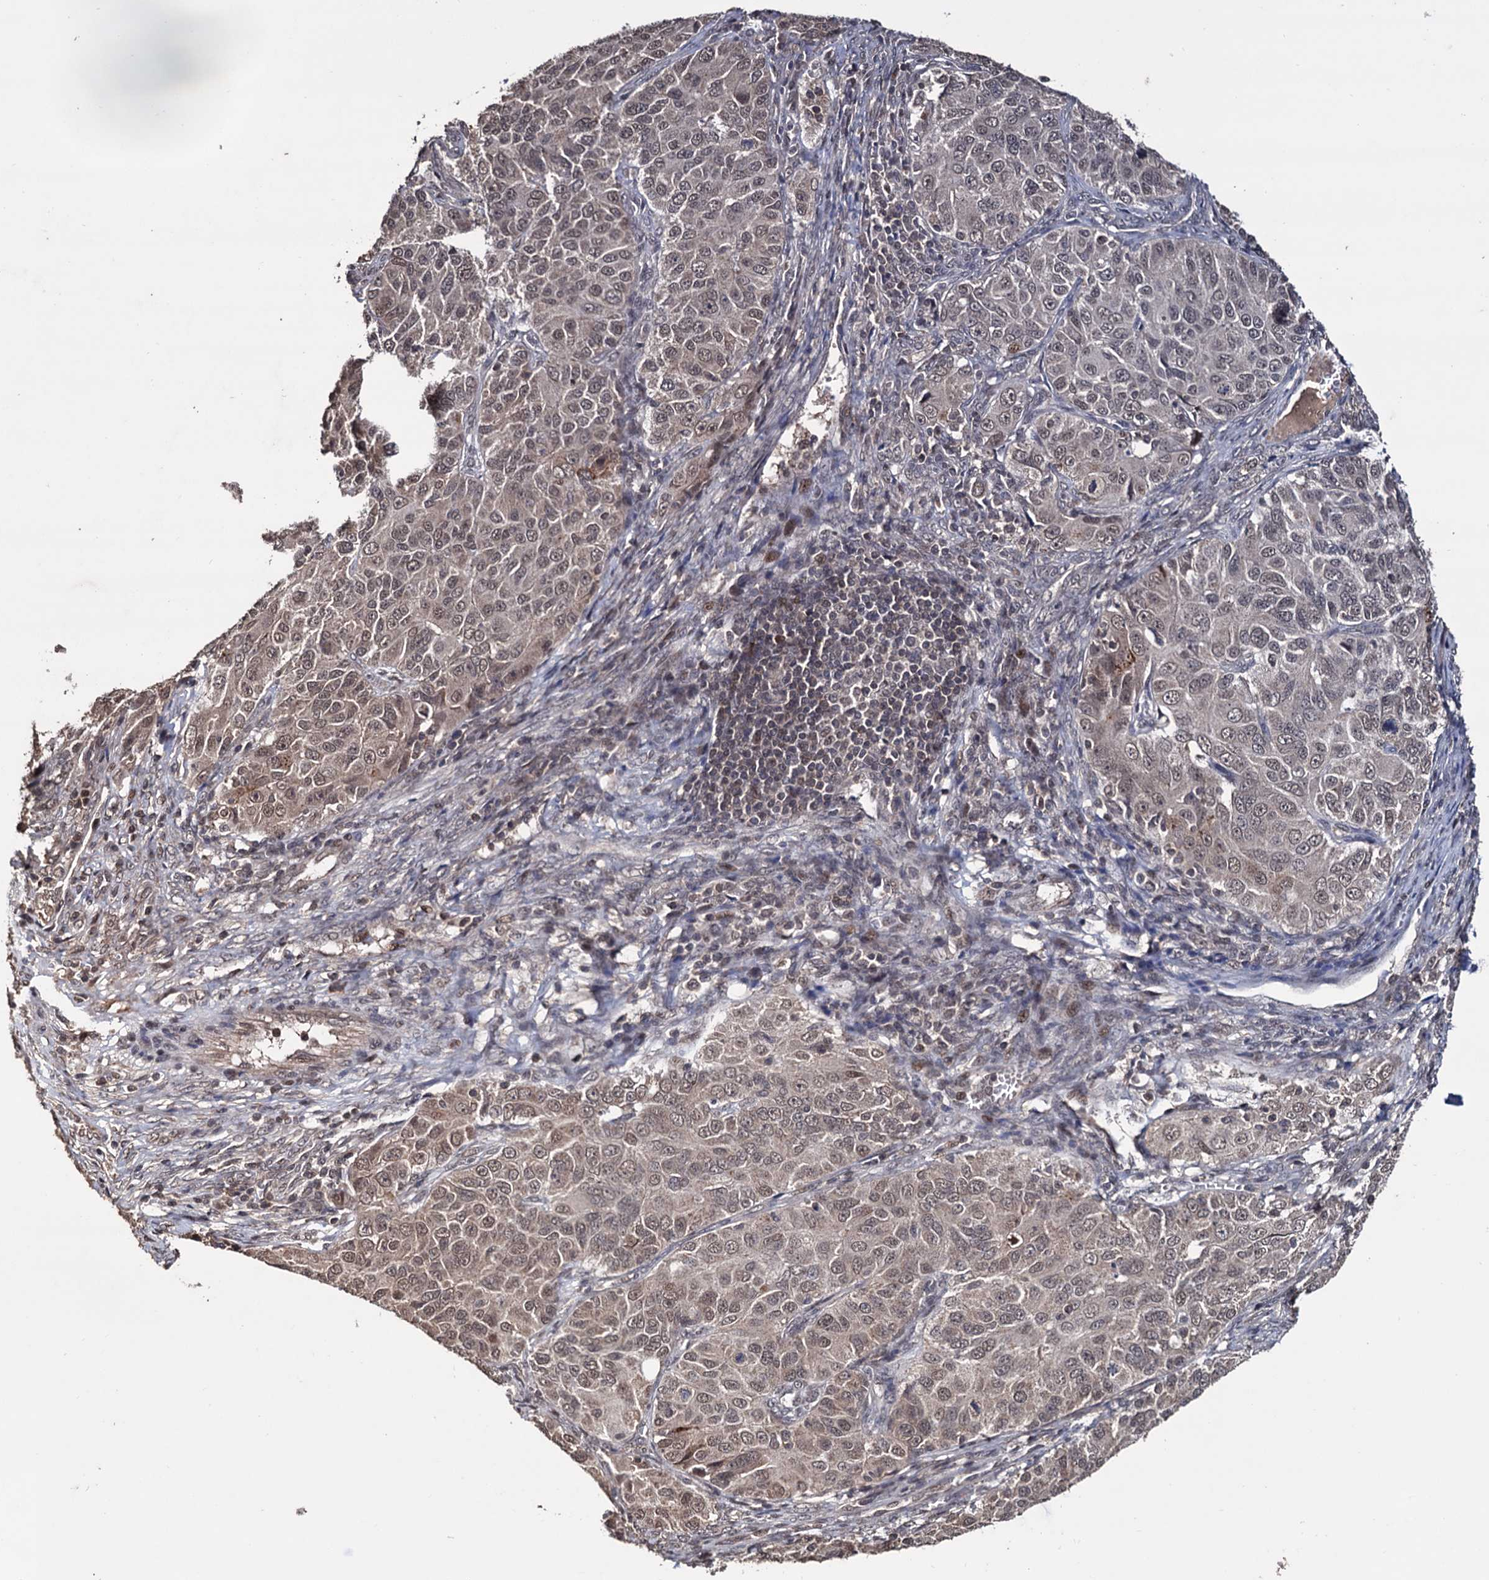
{"staining": {"intensity": "moderate", "quantity": "25%-75%", "location": "cytoplasmic/membranous,nuclear"}, "tissue": "ovarian cancer", "cell_type": "Tumor cells", "image_type": "cancer", "snomed": [{"axis": "morphology", "description": "Carcinoma, endometroid"}, {"axis": "topography", "description": "Ovary"}], "caption": "A medium amount of moderate cytoplasmic/membranous and nuclear positivity is identified in approximately 25%-75% of tumor cells in ovarian cancer (endometroid carcinoma) tissue.", "gene": "KLF5", "patient": {"sex": "female", "age": 51}}